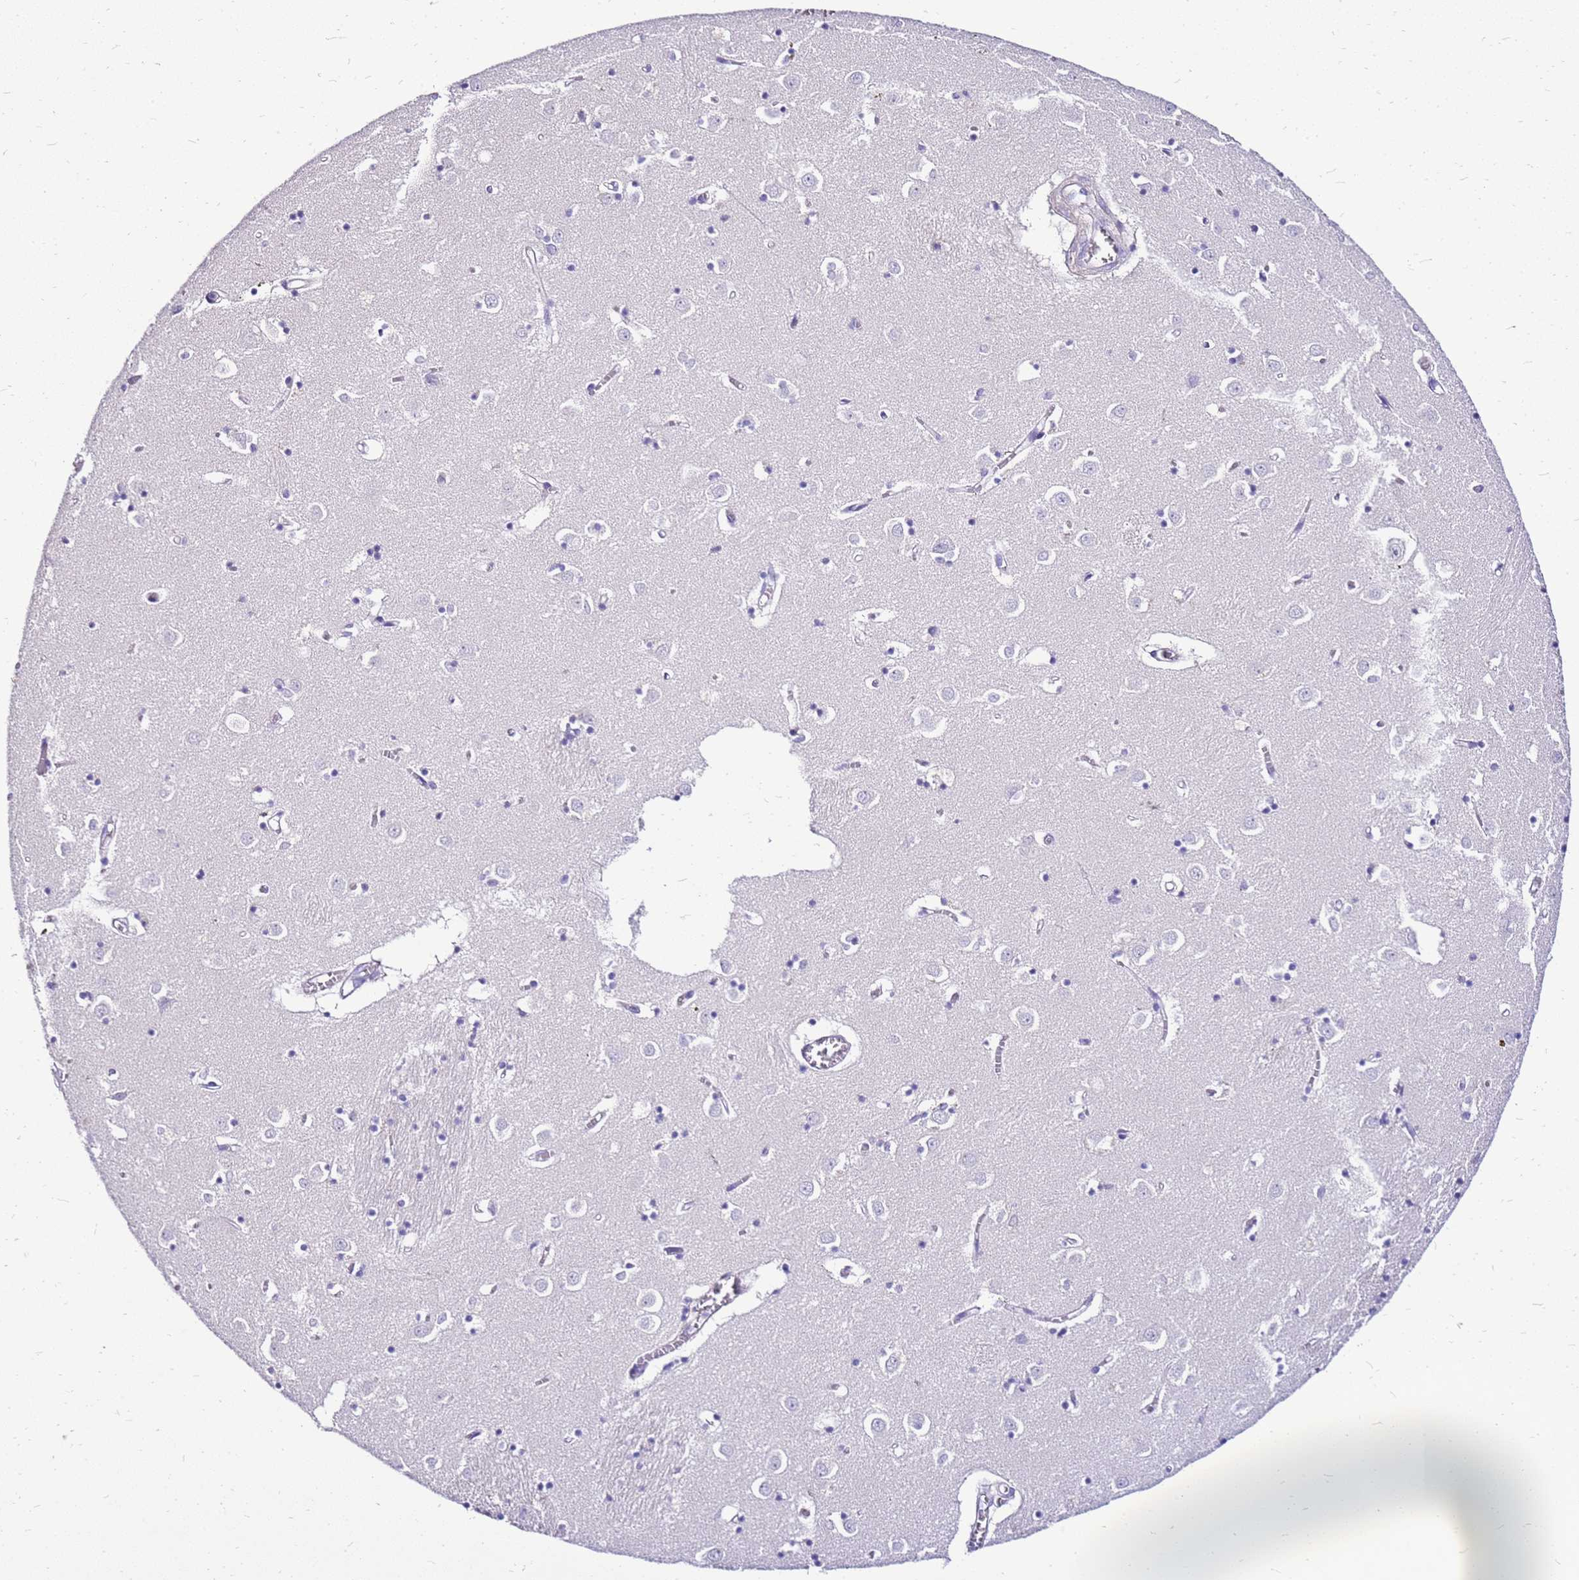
{"staining": {"intensity": "negative", "quantity": "none", "location": "none"}, "tissue": "caudate", "cell_type": "Glial cells", "image_type": "normal", "snomed": [{"axis": "morphology", "description": "Normal tissue, NOS"}, {"axis": "topography", "description": "Lateral ventricle wall"}], "caption": "DAB (3,3'-diaminobenzidine) immunohistochemical staining of unremarkable human caudate displays no significant positivity in glial cells.", "gene": "DCDC2B", "patient": {"sex": "male", "age": 70}}